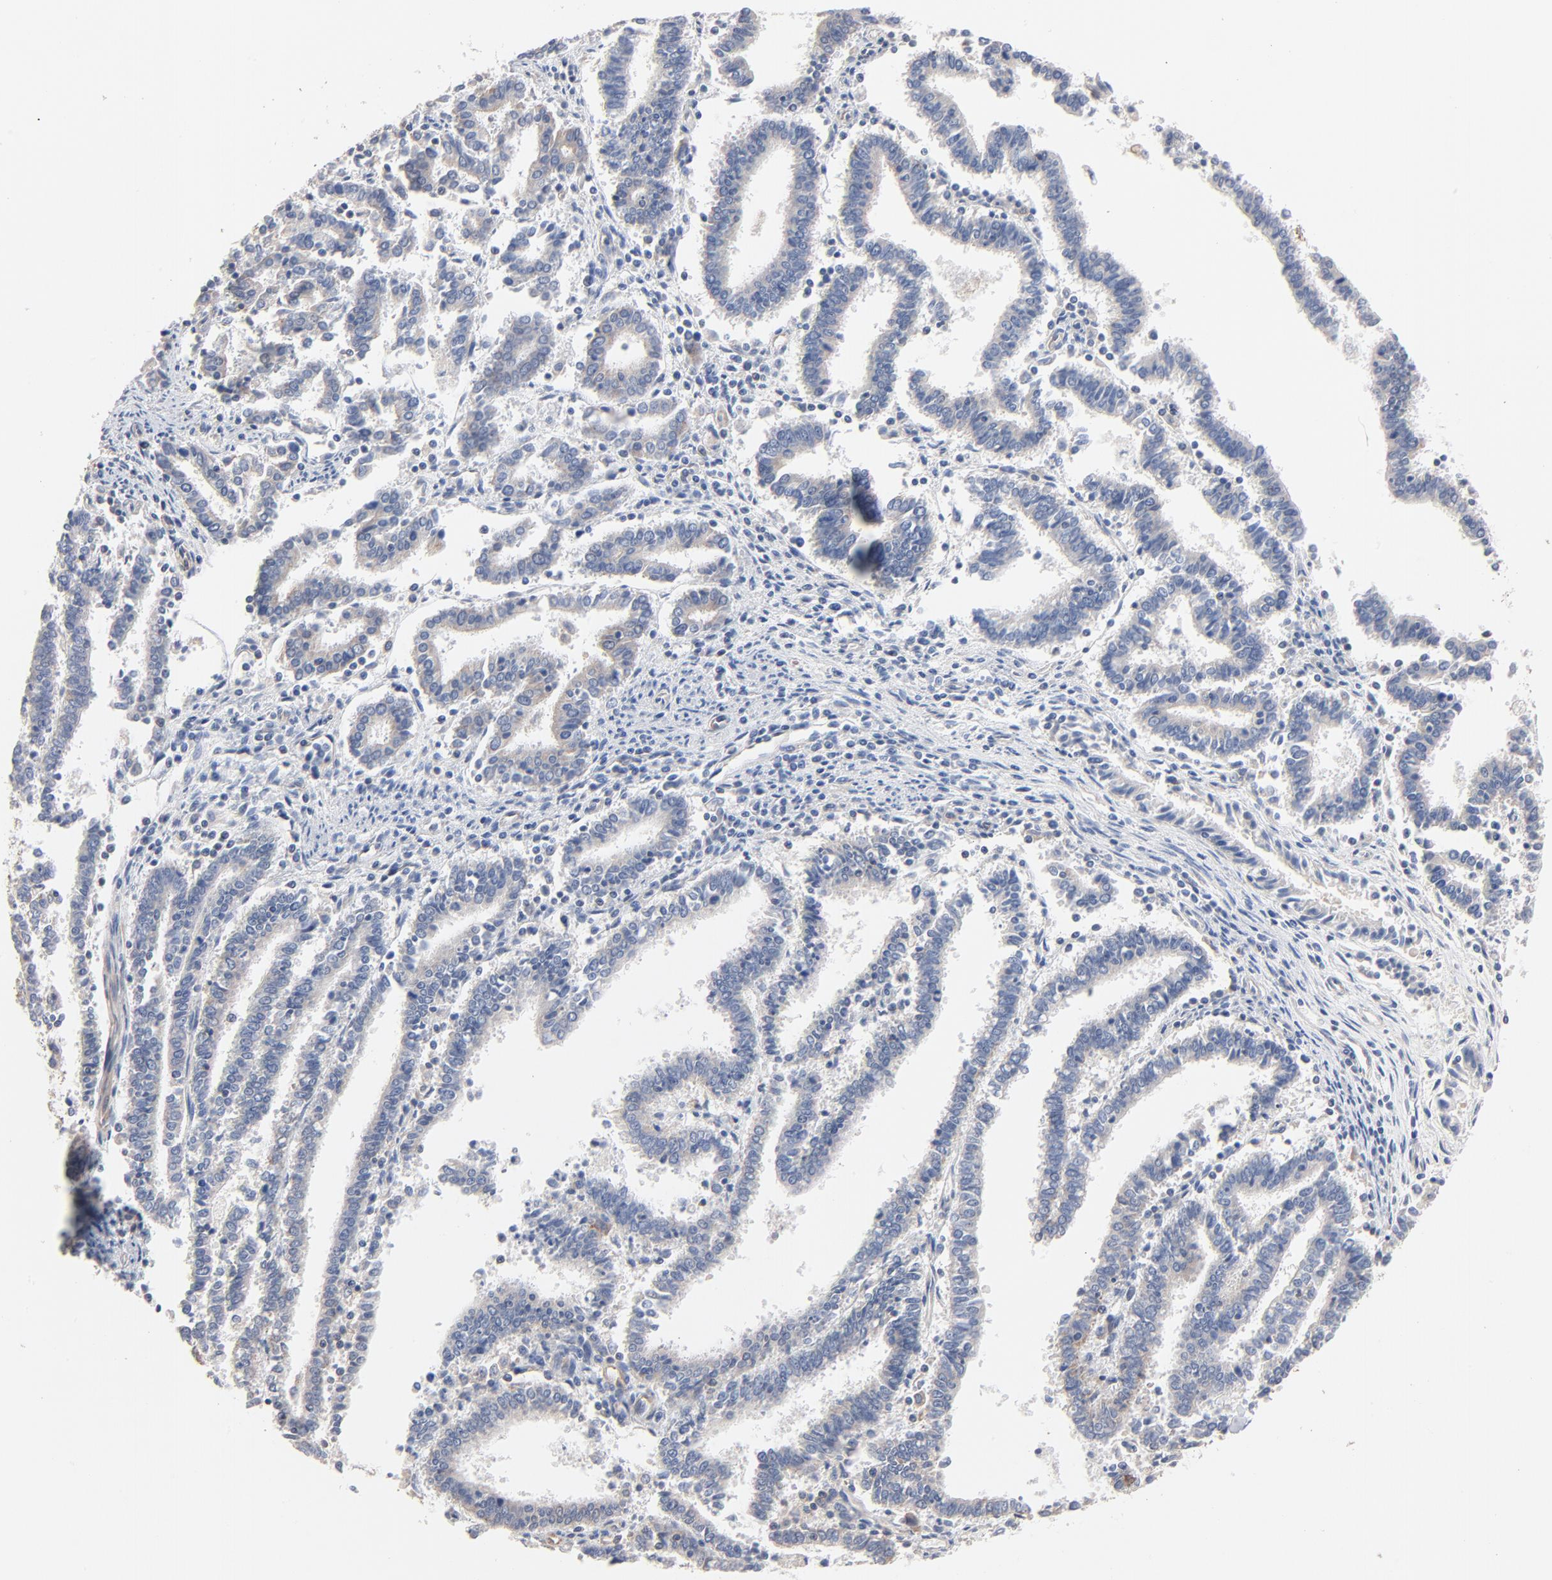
{"staining": {"intensity": "moderate", "quantity": "<25%", "location": "cytoplasmic/membranous"}, "tissue": "endometrial cancer", "cell_type": "Tumor cells", "image_type": "cancer", "snomed": [{"axis": "morphology", "description": "Adenocarcinoma, NOS"}, {"axis": "topography", "description": "Uterus"}], "caption": "A brown stain shows moderate cytoplasmic/membranous staining of a protein in human endometrial cancer tumor cells.", "gene": "ABCD4", "patient": {"sex": "female", "age": 83}}